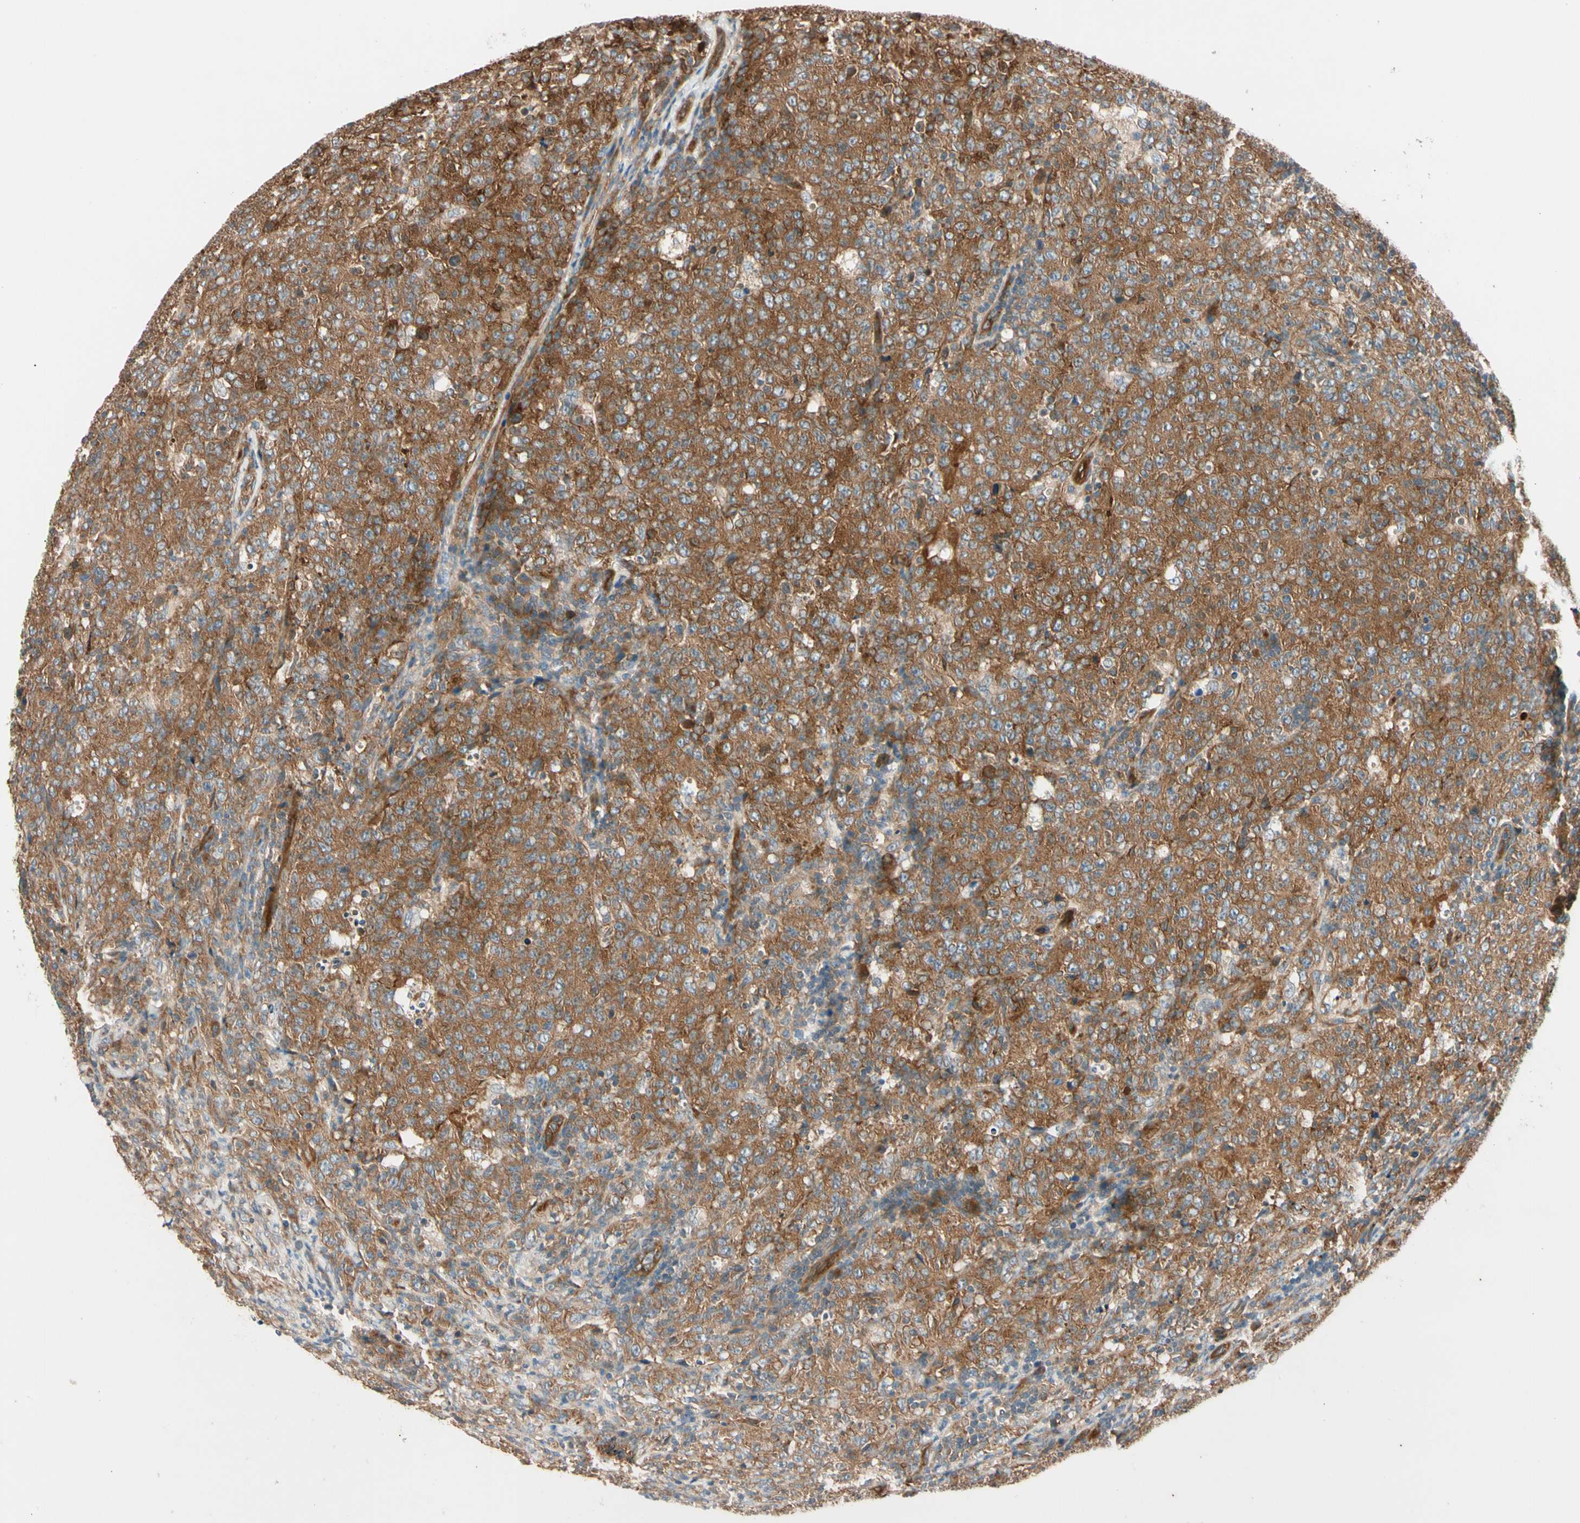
{"staining": {"intensity": "strong", "quantity": ">75%", "location": "cytoplasmic/membranous"}, "tissue": "lymphoma", "cell_type": "Tumor cells", "image_type": "cancer", "snomed": [{"axis": "morphology", "description": "Malignant lymphoma, non-Hodgkin's type, High grade"}, {"axis": "topography", "description": "Tonsil"}], "caption": "Protein staining of lymphoma tissue reveals strong cytoplasmic/membranous expression in approximately >75% of tumor cells. (Stains: DAB in brown, nuclei in blue, Microscopy: brightfield microscopy at high magnification).", "gene": "ROCK2", "patient": {"sex": "female", "age": 36}}